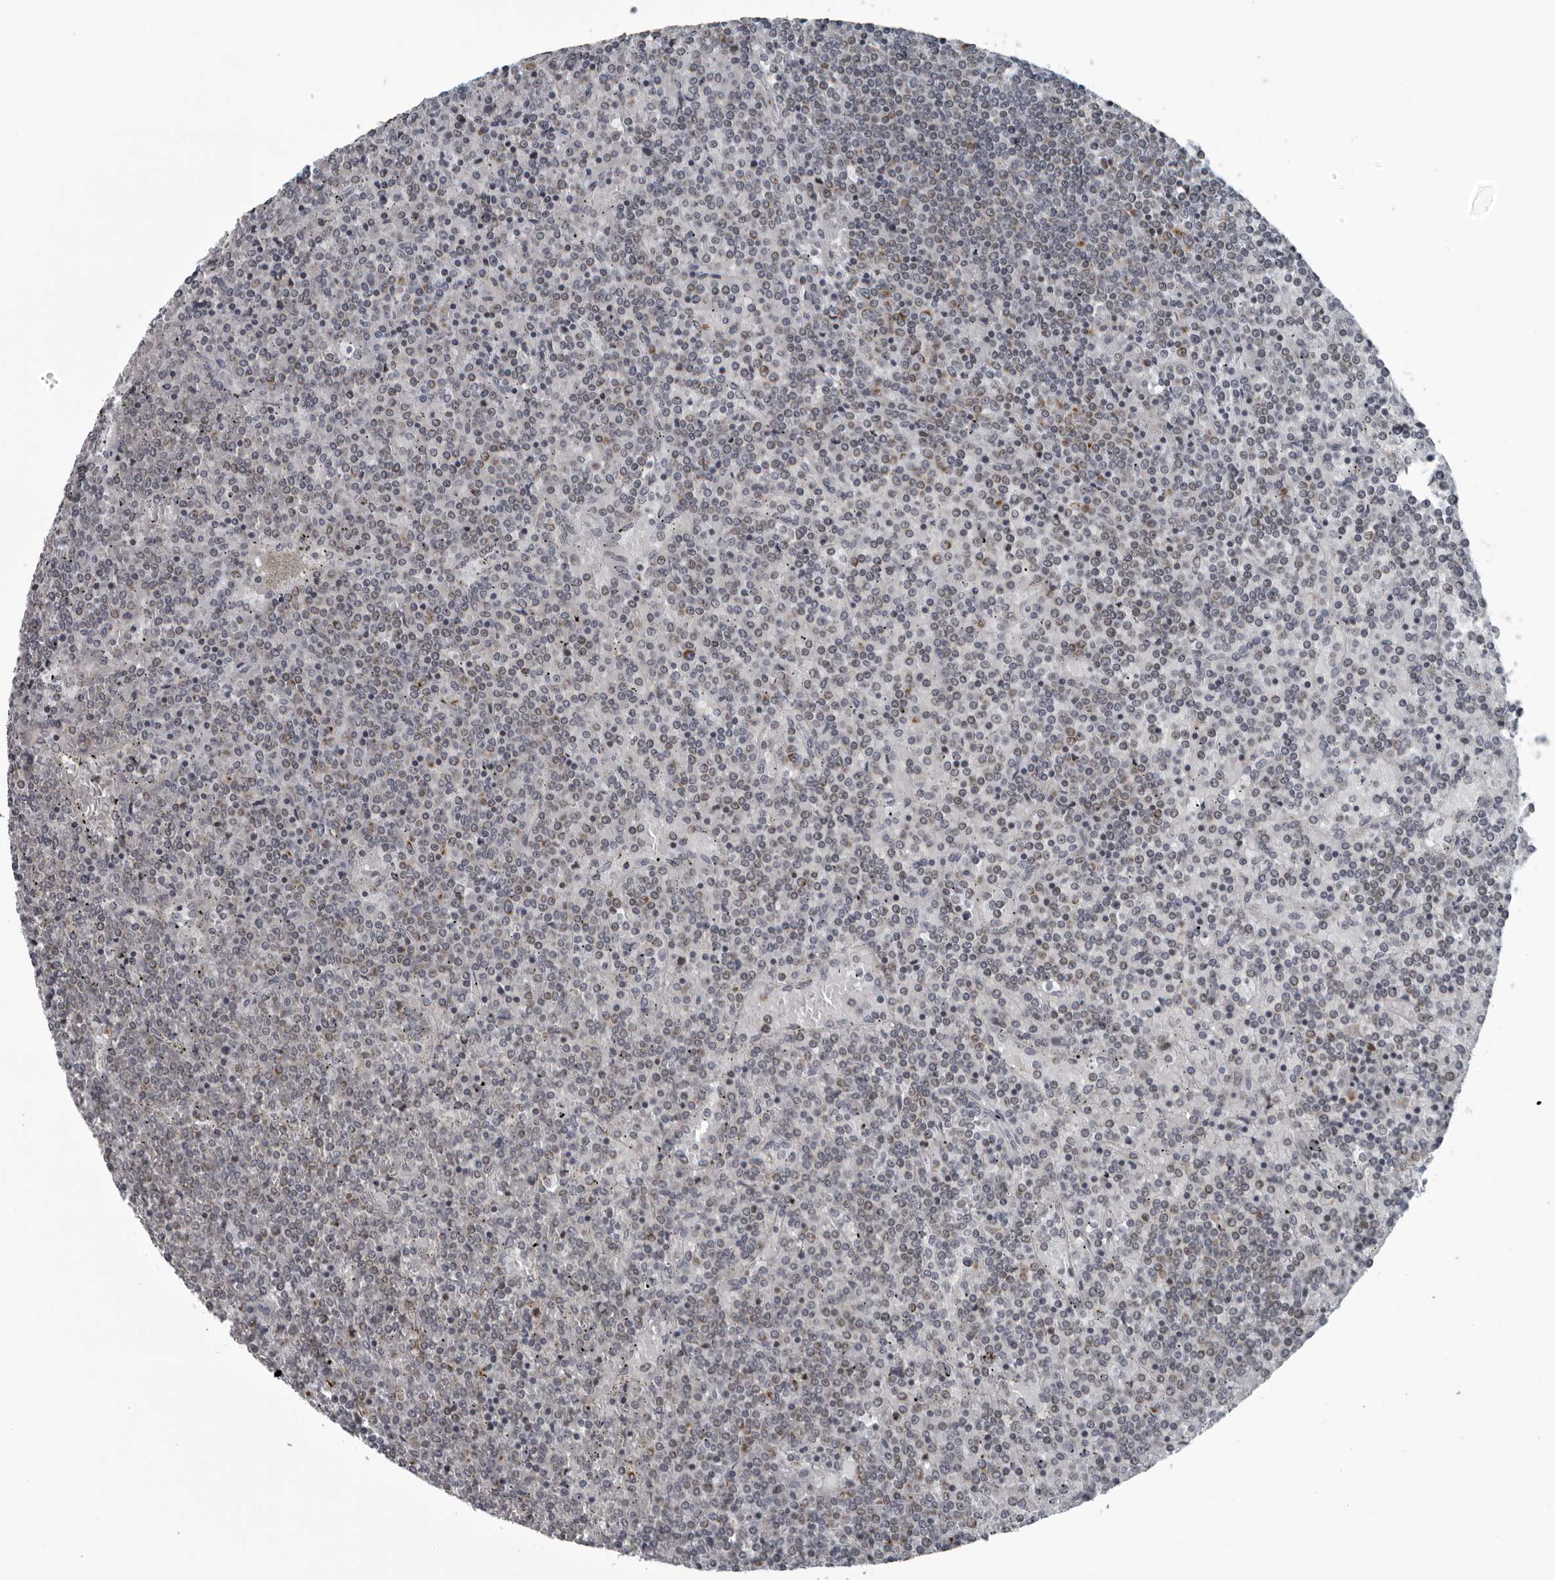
{"staining": {"intensity": "weak", "quantity": "25%-75%", "location": "nuclear"}, "tissue": "lymphoma", "cell_type": "Tumor cells", "image_type": "cancer", "snomed": [{"axis": "morphology", "description": "Malignant lymphoma, non-Hodgkin's type, Low grade"}, {"axis": "topography", "description": "Spleen"}], "caption": "Immunohistochemical staining of human low-grade malignant lymphoma, non-Hodgkin's type demonstrates low levels of weak nuclear staining in about 25%-75% of tumor cells. (DAB (3,3'-diaminobenzidine) IHC, brown staining for protein, blue staining for nuclei).", "gene": "RTCA", "patient": {"sex": "female", "age": 19}}